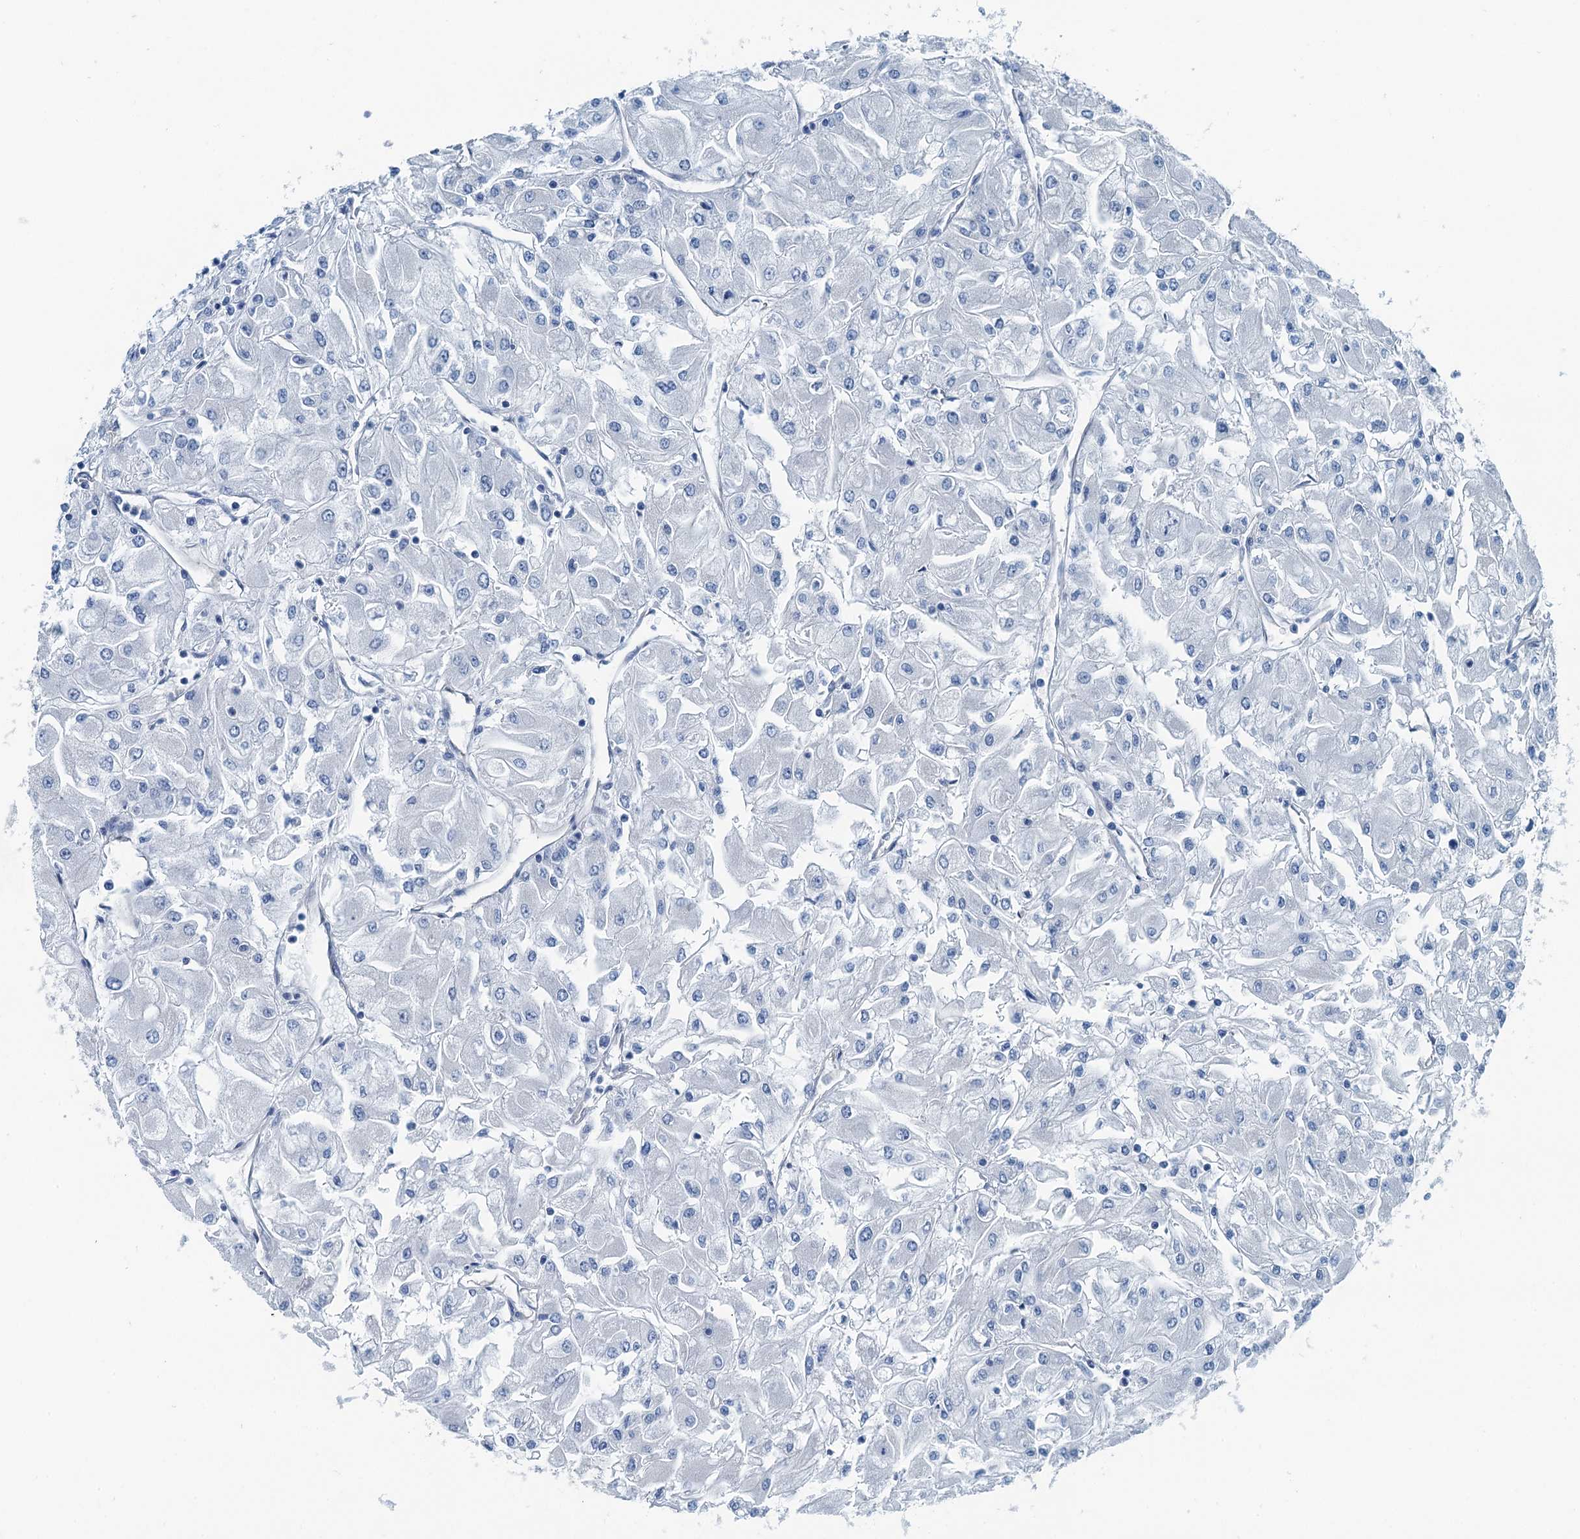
{"staining": {"intensity": "negative", "quantity": "none", "location": "none"}, "tissue": "renal cancer", "cell_type": "Tumor cells", "image_type": "cancer", "snomed": [{"axis": "morphology", "description": "Adenocarcinoma, NOS"}, {"axis": "topography", "description": "Kidney"}], "caption": "High magnification brightfield microscopy of adenocarcinoma (renal) stained with DAB (3,3'-diaminobenzidine) (brown) and counterstained with hematoxylin (blue): tumor cells show no significant staining. (DAB immunohistochemistry visualized using brightfield microscopy, high magnification).", "gene": "GFOD2", "patient": {"sex": "male", "age": 80}}